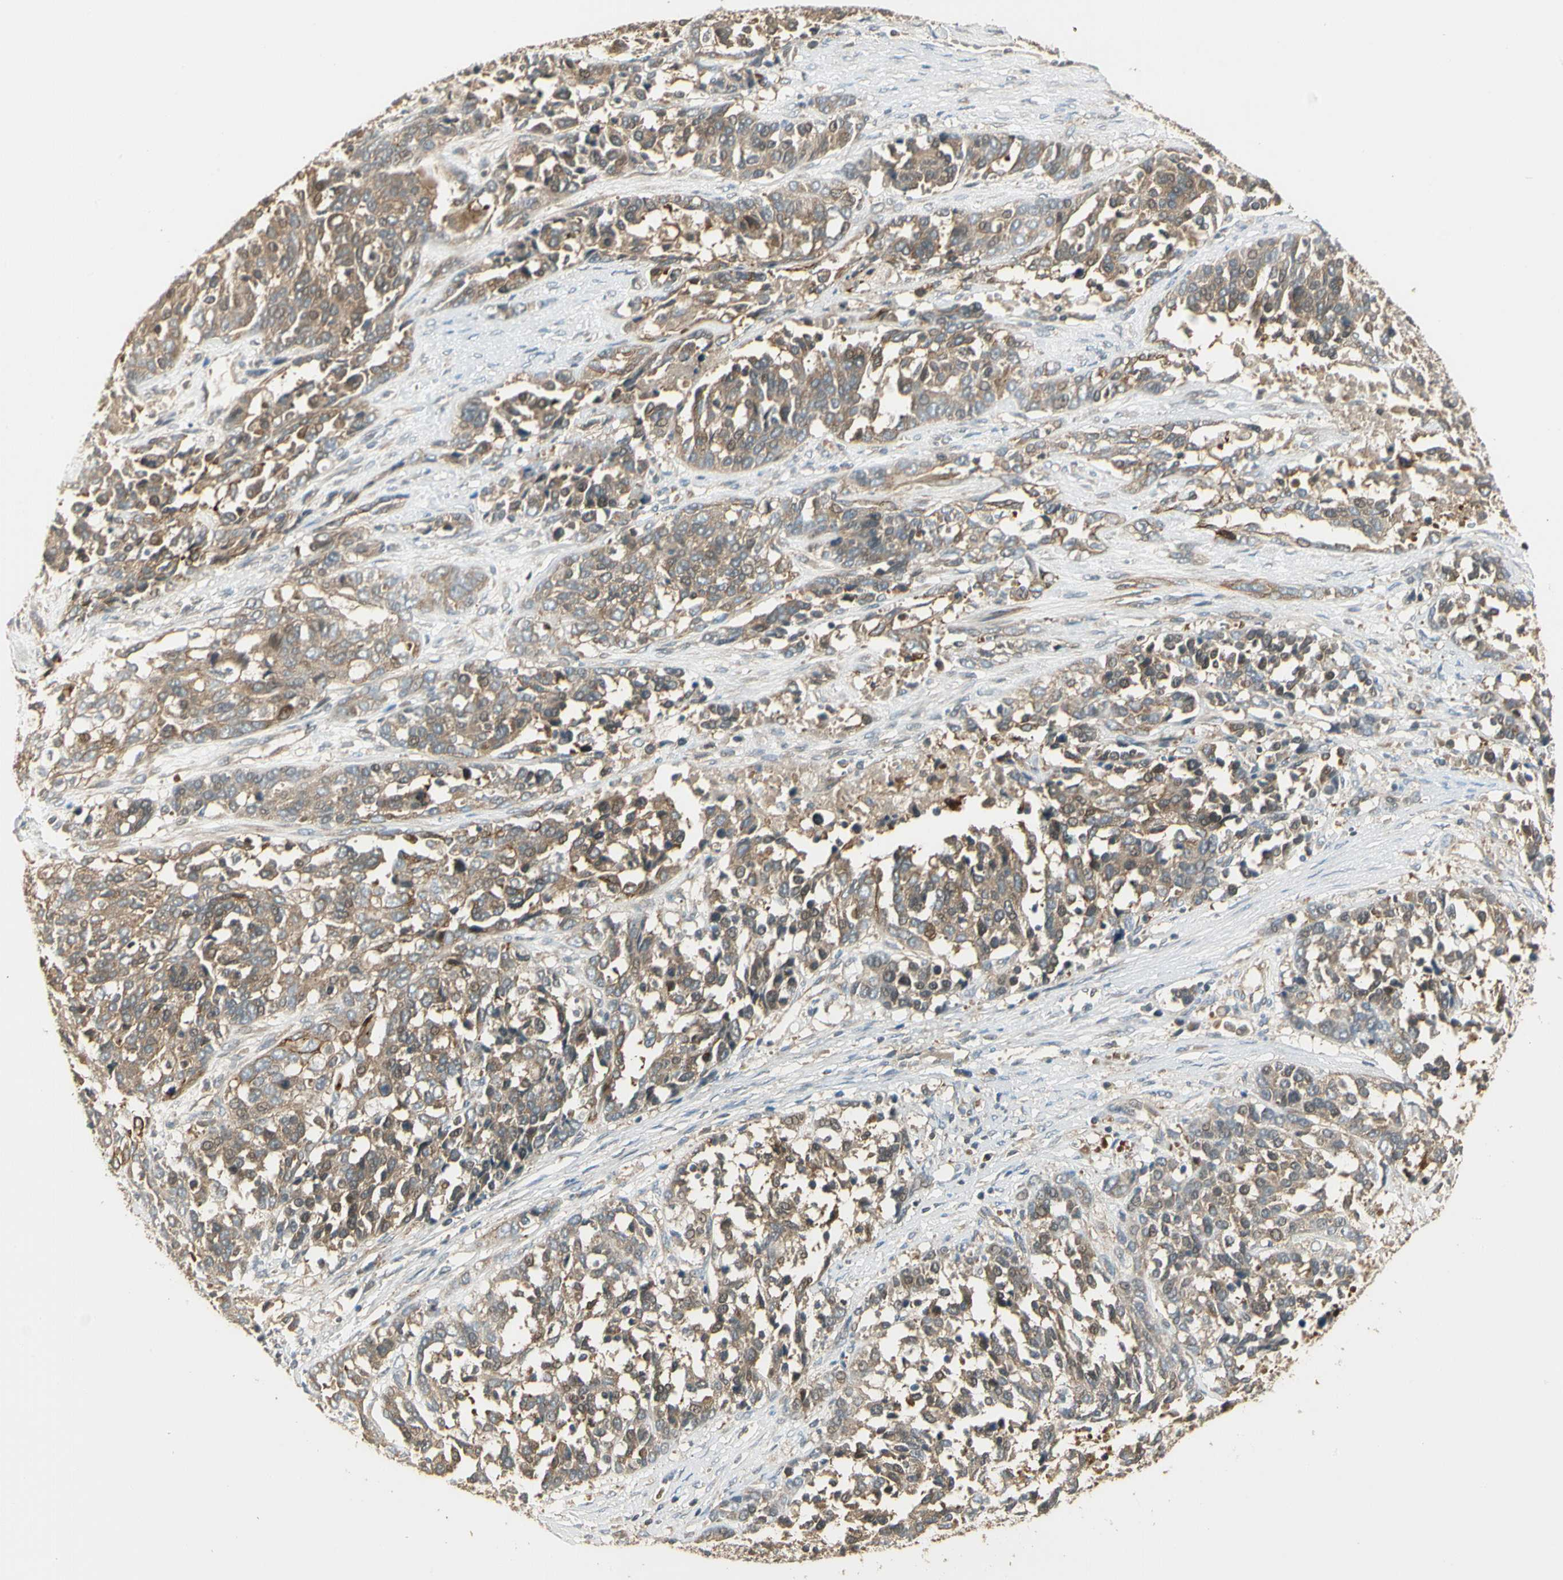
{"staining": {"intensity": "moderate", "quantity": "25%-75%", "location": "cytoplasmic/membranous"}, "tissue": "ovarian cancer", "cell_type": "Tumor cells", "image_type": "cancer", "snomed": [{"axis": "morphology", "description": "Cystadenocarcinoma, serous, NOS"}, {"axis": "topography", "description": "Ovary"}], "caption": "Immunohistochemical staining of ovarian serous cystadenocarcinoma shows medium levels of moderate cytoplasmic/membranous positivity in approximately 25%-75% of tumor cells.", "gene": "PFDN5", "patient": {"sex": "female", "age": 44}}